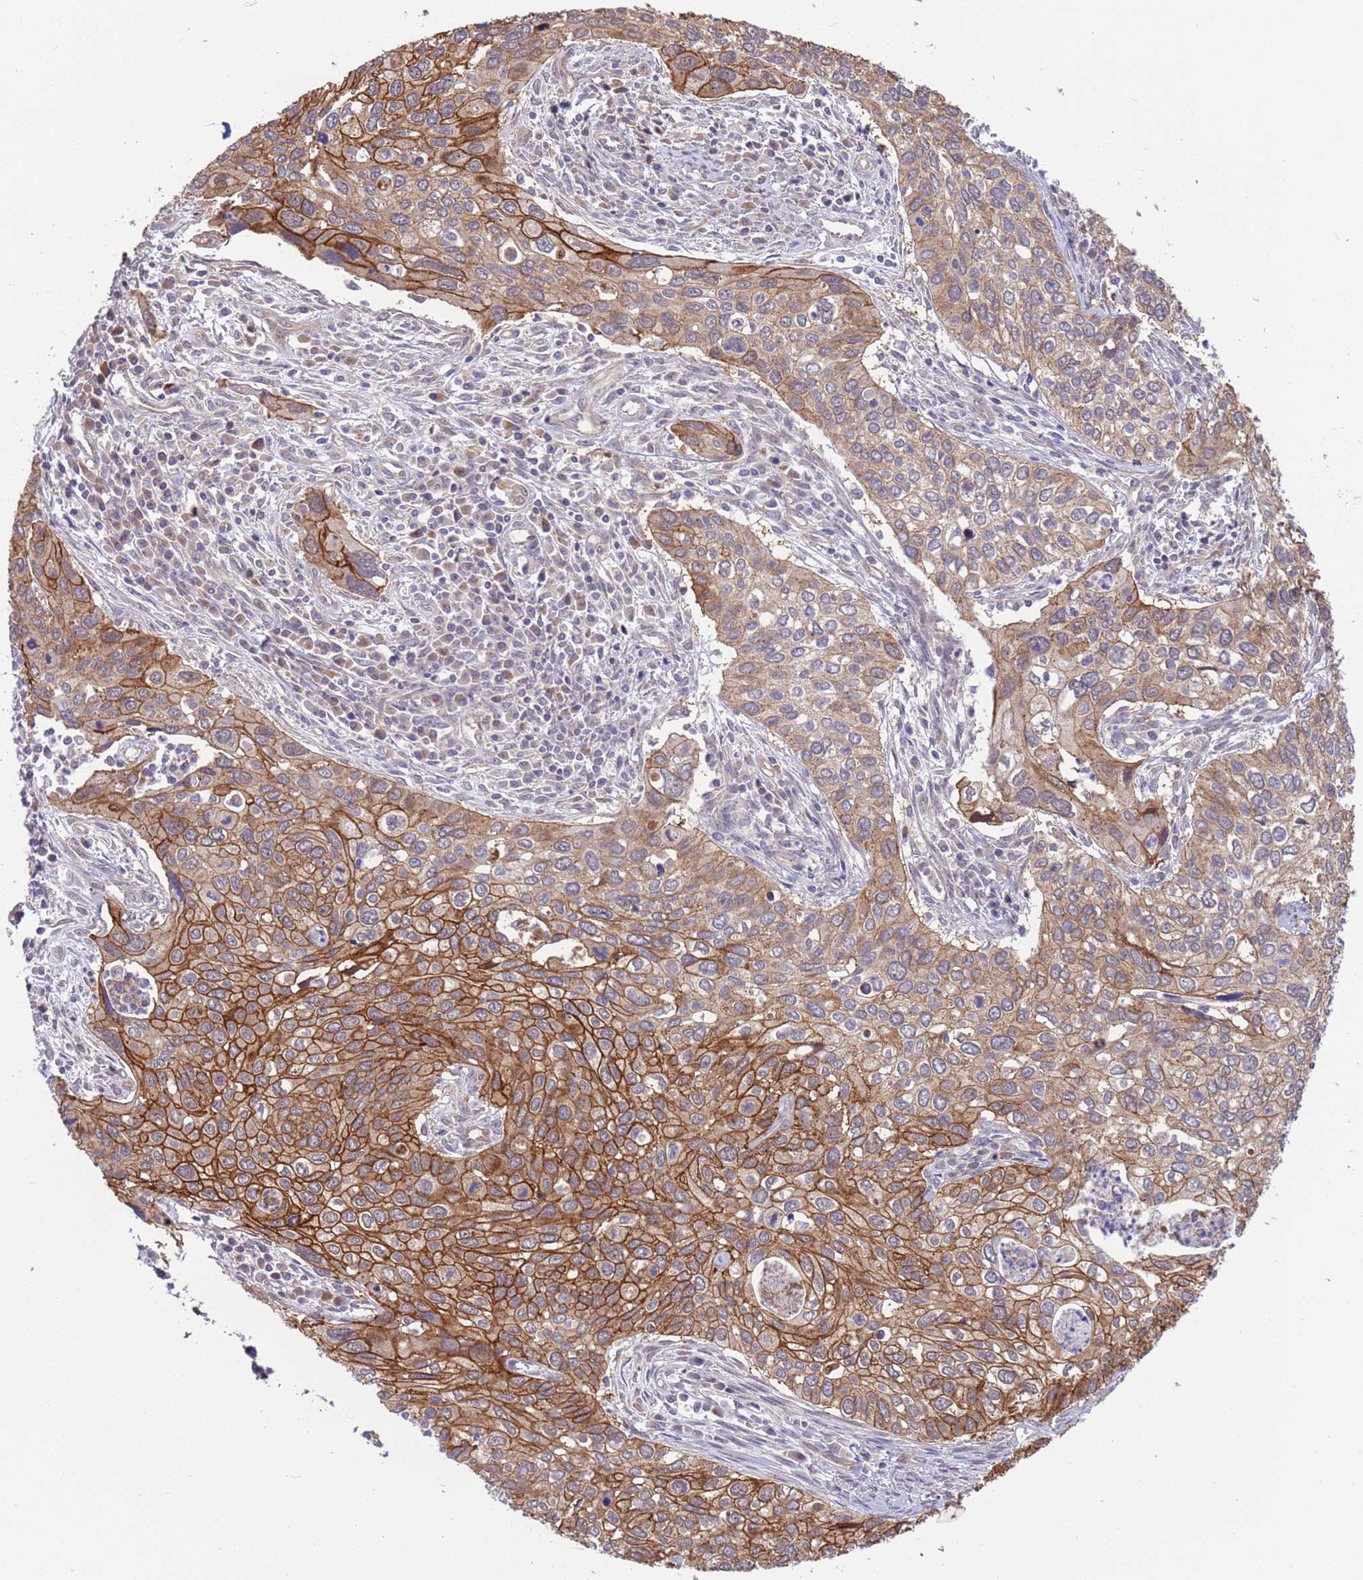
{"staining": {"intensity": "moderate", "quantity": ">75%", "location": "cytoplasmic/membranous"}, "tissue": "cervical cancer", "cell_type": "Tumor cells", "image_type": "cancer", "snomed": [{"axis": "morphology", "description": "Squamous cell carcinoma, NOS"}, {"axis": "topography", "description": "Cervix"}], "caption": "This micrograph demonstrates squamous cell carcinoma (cervical) stained with immunohistochemistry (IHC) to label a protein in brown. The cytoplasmic/membranous of tumor cells show moderate positivity for the protein. Nuclei are counter-stained blue.", "gene": "GJA10", "patient": {"sex": "female", "age": 55}}